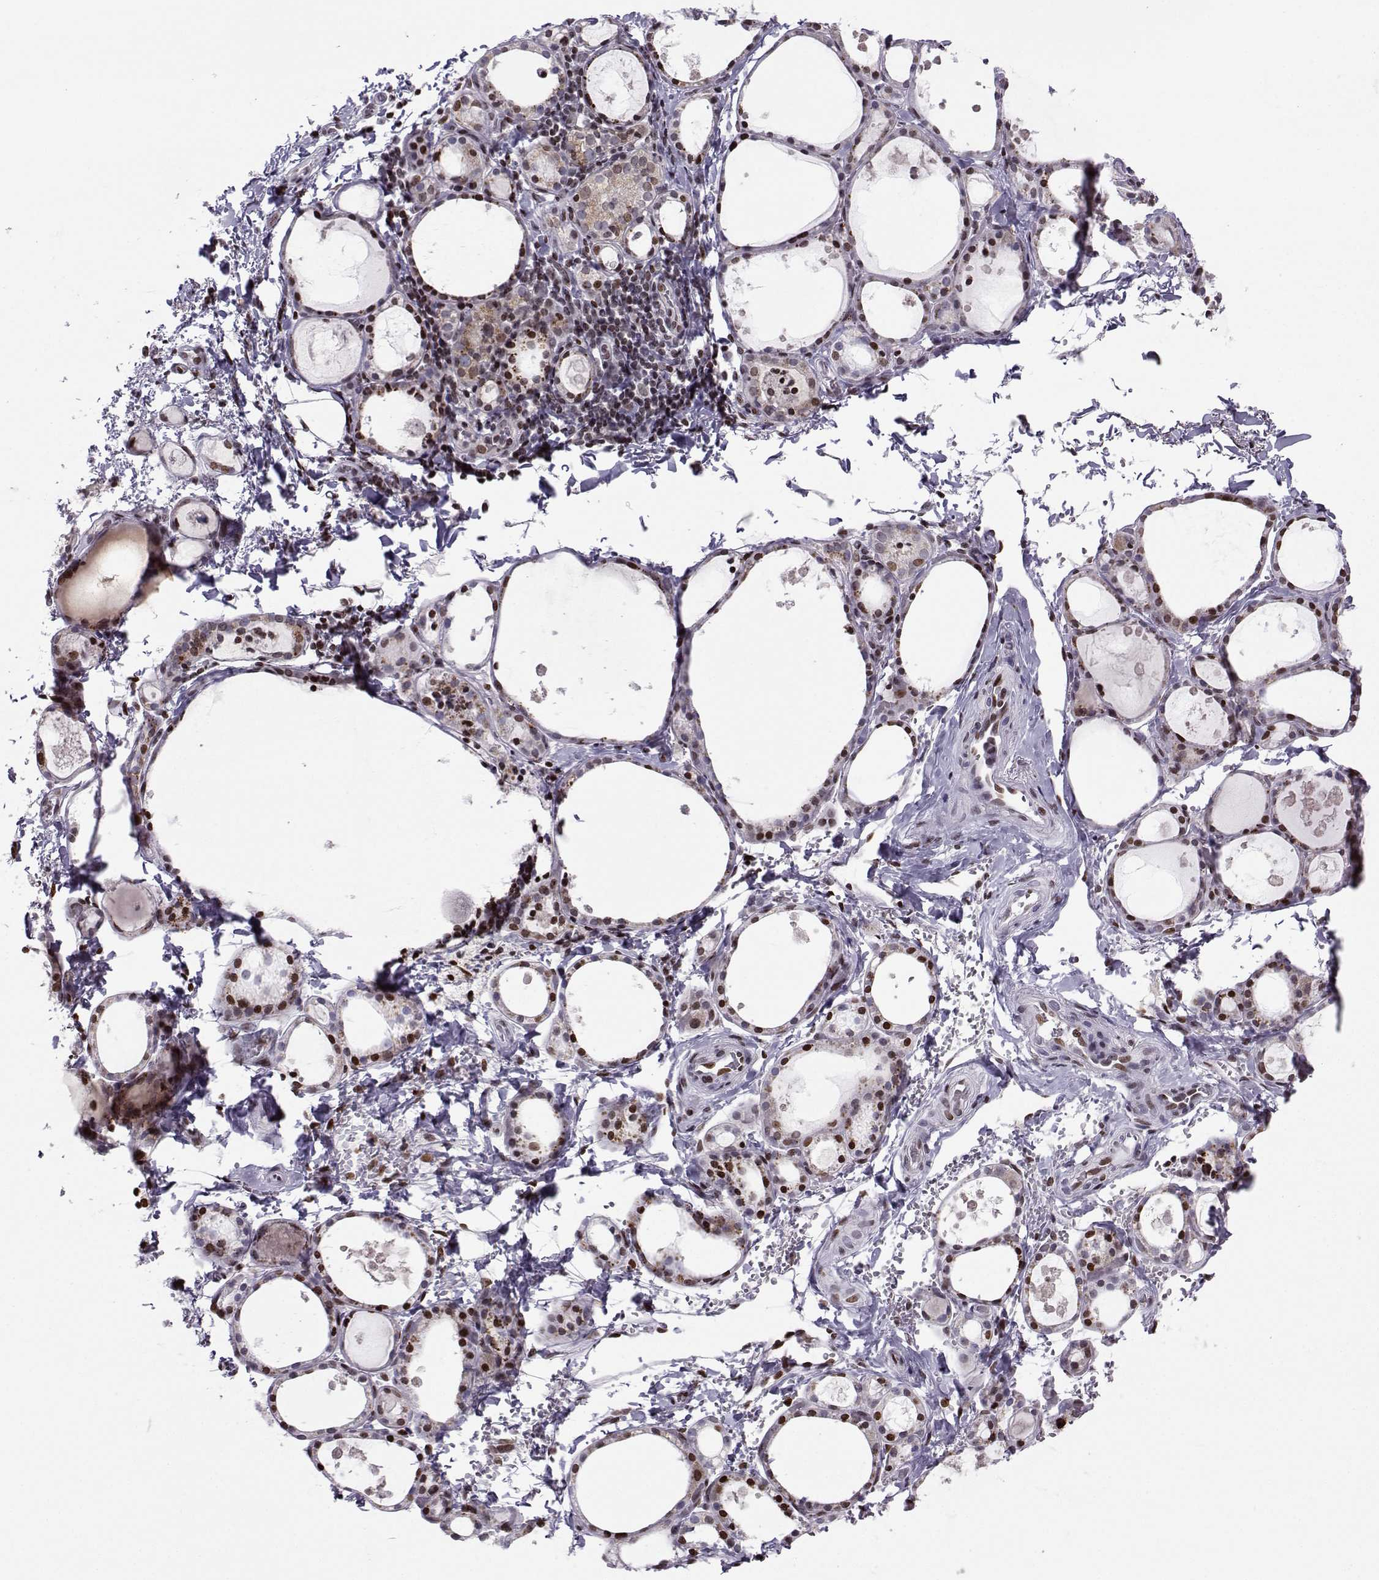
{"staining": {"intensity": "strong", "quantity": "<25%", "location": "nuclear"}, "tissue": "thyroid gland", "cell_type": "Glandular cells", "image_type": "normal", "snomed": [{"axis": "morphology", "description": "Normal tissue, NOS"}, {"axis": "topography", "description": "Thyroid gland"}], "caption": "IHC staining of benign thyroid gland, which exhibits medium levels of strong nuclear expression in about <25% of glandular cells indicating strong nuclear protein staining. The staining was performed using DAB (brown) for protein detection and nuclei were counterstained in hematoxylin (blue).", "gene": "ZNF19", "patient": {"sex": "male", "age": 68}}